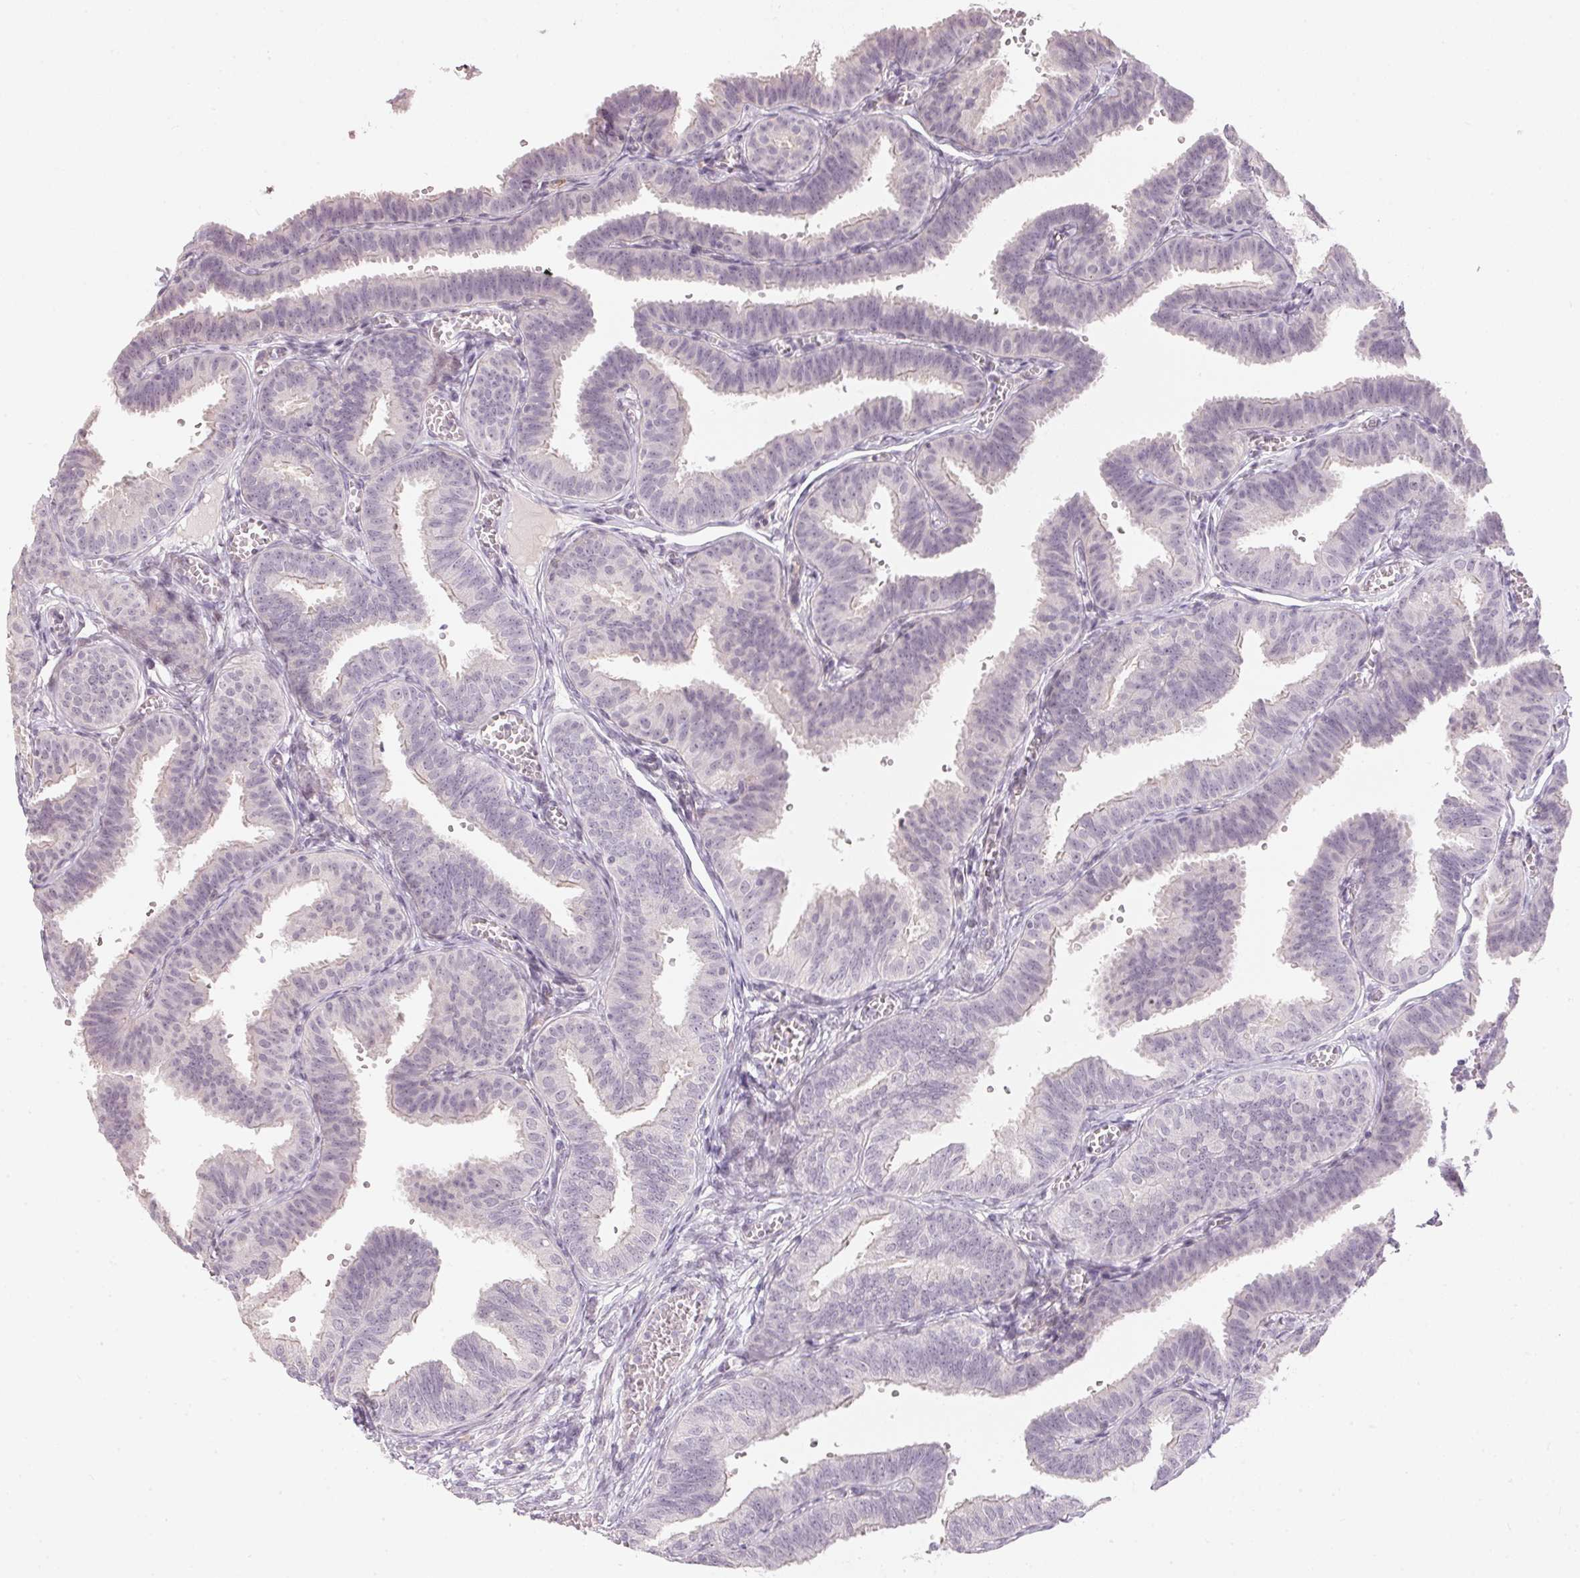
{"staining": {"intensity": "negative", "quantity": "none", "location": "none"}, "tissue": "fallopian tube", "cell_type": "Glandular cells", "image_type": "normal", "snomed": [{"axis": "morphology", "description": "Normal tissue, NOS"}, {"axis": "topography", "description": "Fallopian tube"}], "caption": "This histopathology image is of normal fallopian tube stained with immunohistochemistry to label a protein in brown with the nuclei are counter-stained blue. There is no staining in glandular cells.", "gene": "GDAP1L1", "patient": {"sex": "female", "age": 25}}